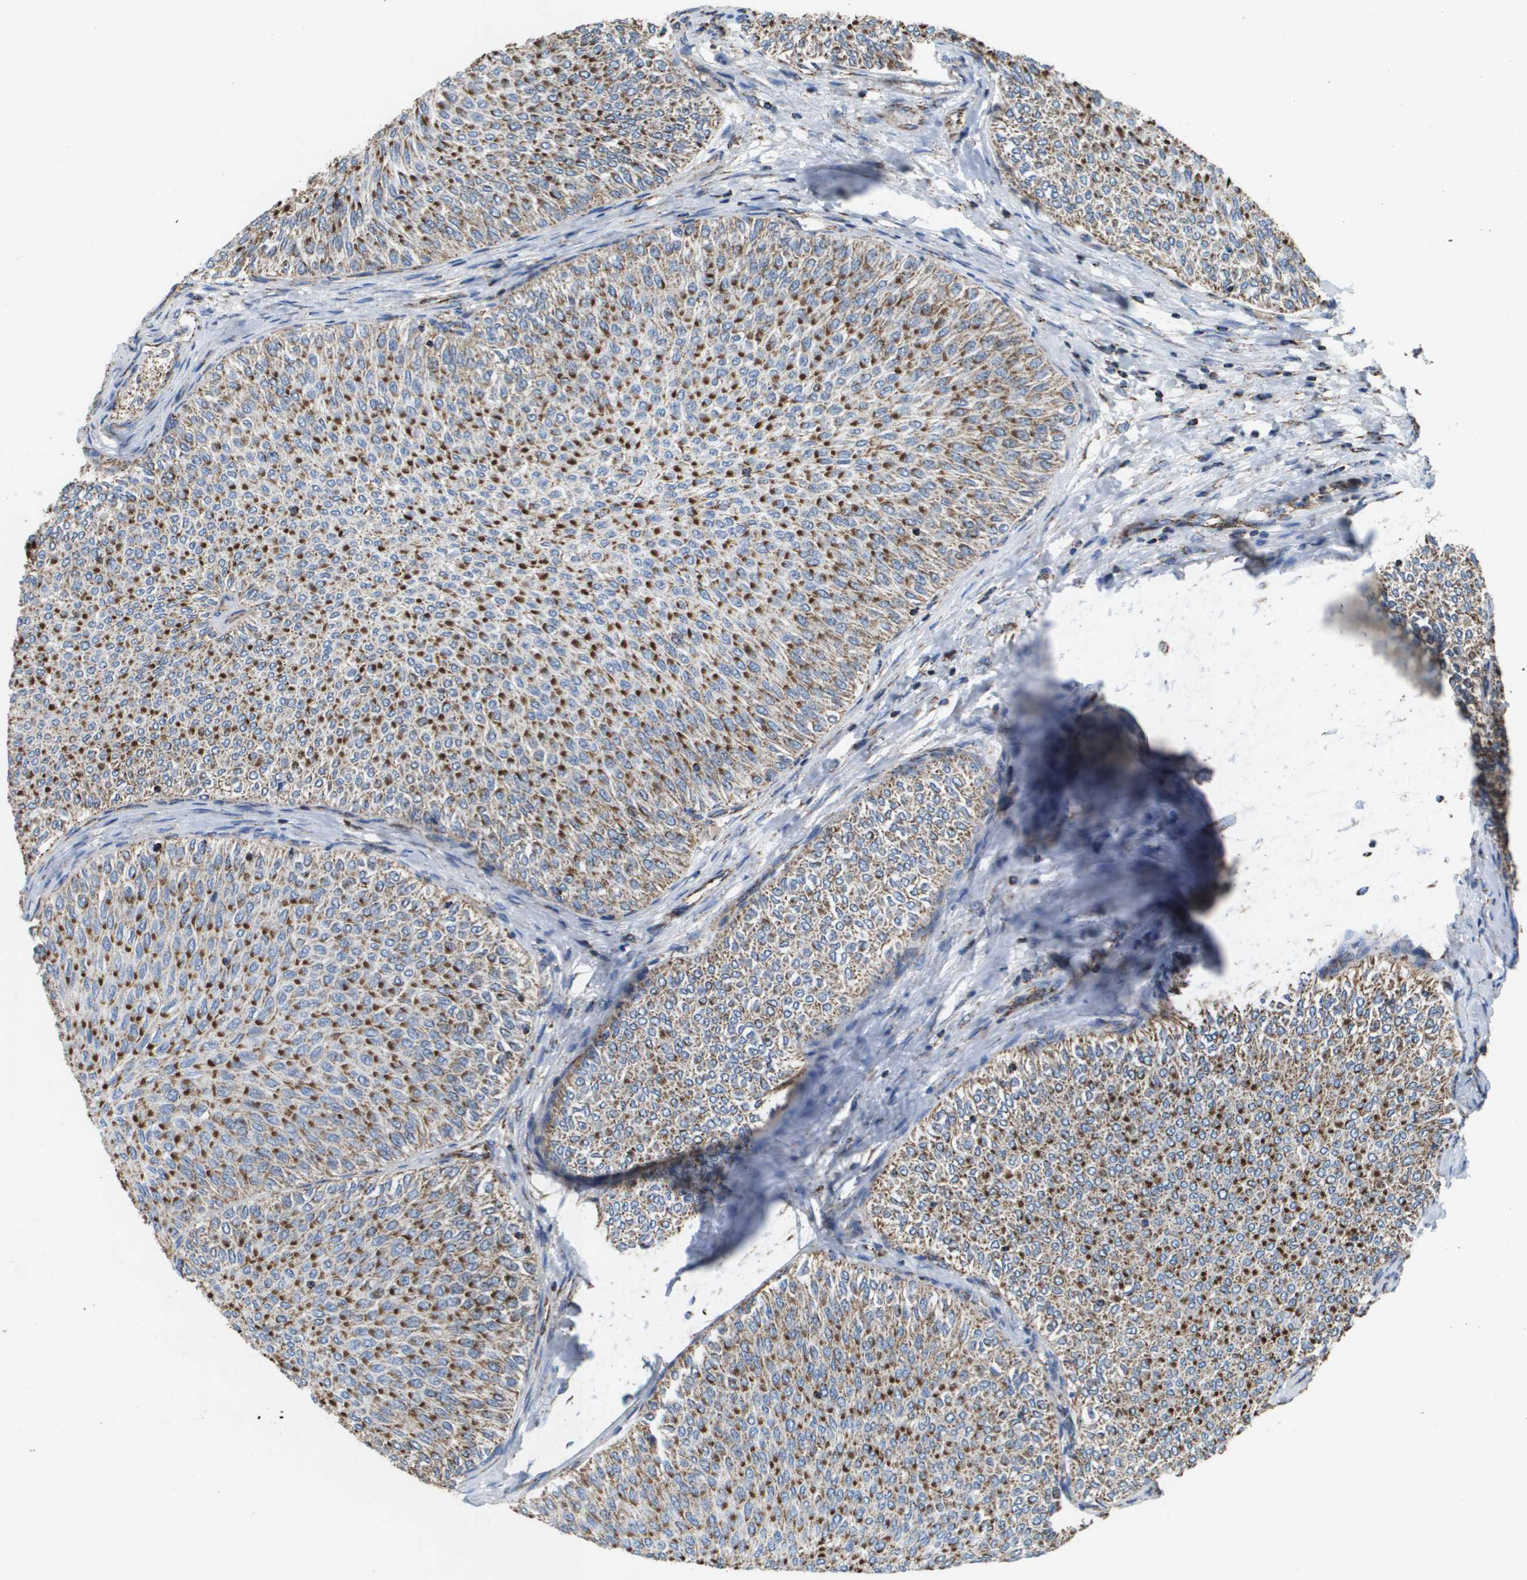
{"staining": {"intensity": "strong", "quantity": ">75%", "location": "cytoplasmic/membranous"}, "tissue": "urothelial cancer", "cell_type": "Tumor cells", "image_type": "cancer", "snomed": [{"axis": "morphology", "description": "Urothelial carcinoma, Low grade"}, {"axis": "topography", "description": "Urinary bladder"}], "caption": "This image exhibits immunohistochemistry (IHC) staining of urothelial cancer, with high strong cytoplasmic/membranous expression in approximately >75% of tumor cells.", "gene": "ATP5F1B", "patient": {"sex": "male", "age": 78}}